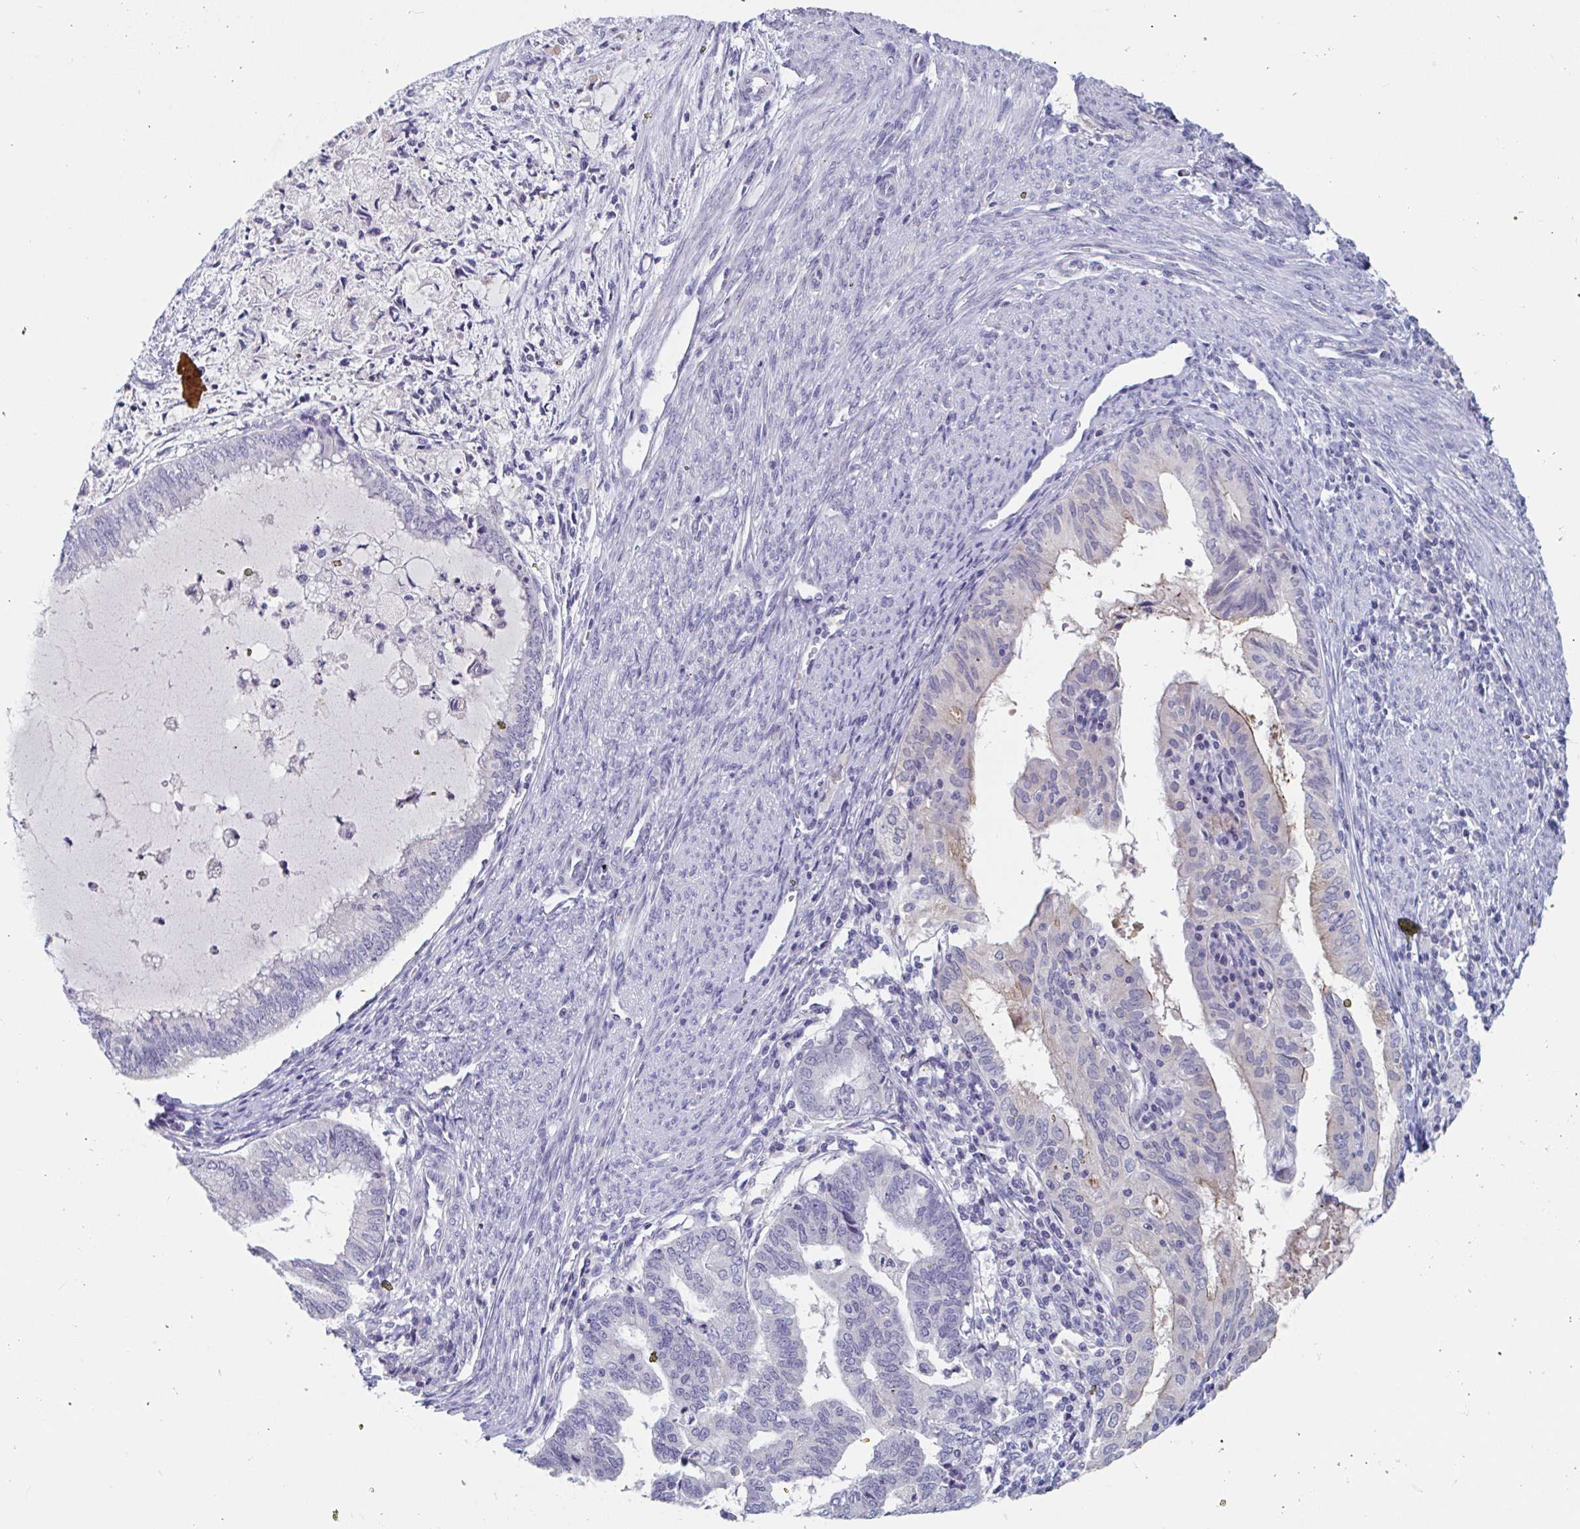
{"staining": {"intensity": "negative", "quantity": "none", "location": "none"}, "tissue": "endometrial cancer", "cell_type": "Tumor cells", "image_type": "cancer", "snomed": [{"axis": "morphology", "description": "Adenocarcinoma, NOS"}, {"axis": "topography", "description": "Endometrium"}], "caption": "There is no significant positivity in tumor cells of endometrial cancer (adenocarcinoma).", "gene": "UNKL", "patient": {"sex": "female", "age": 79}}